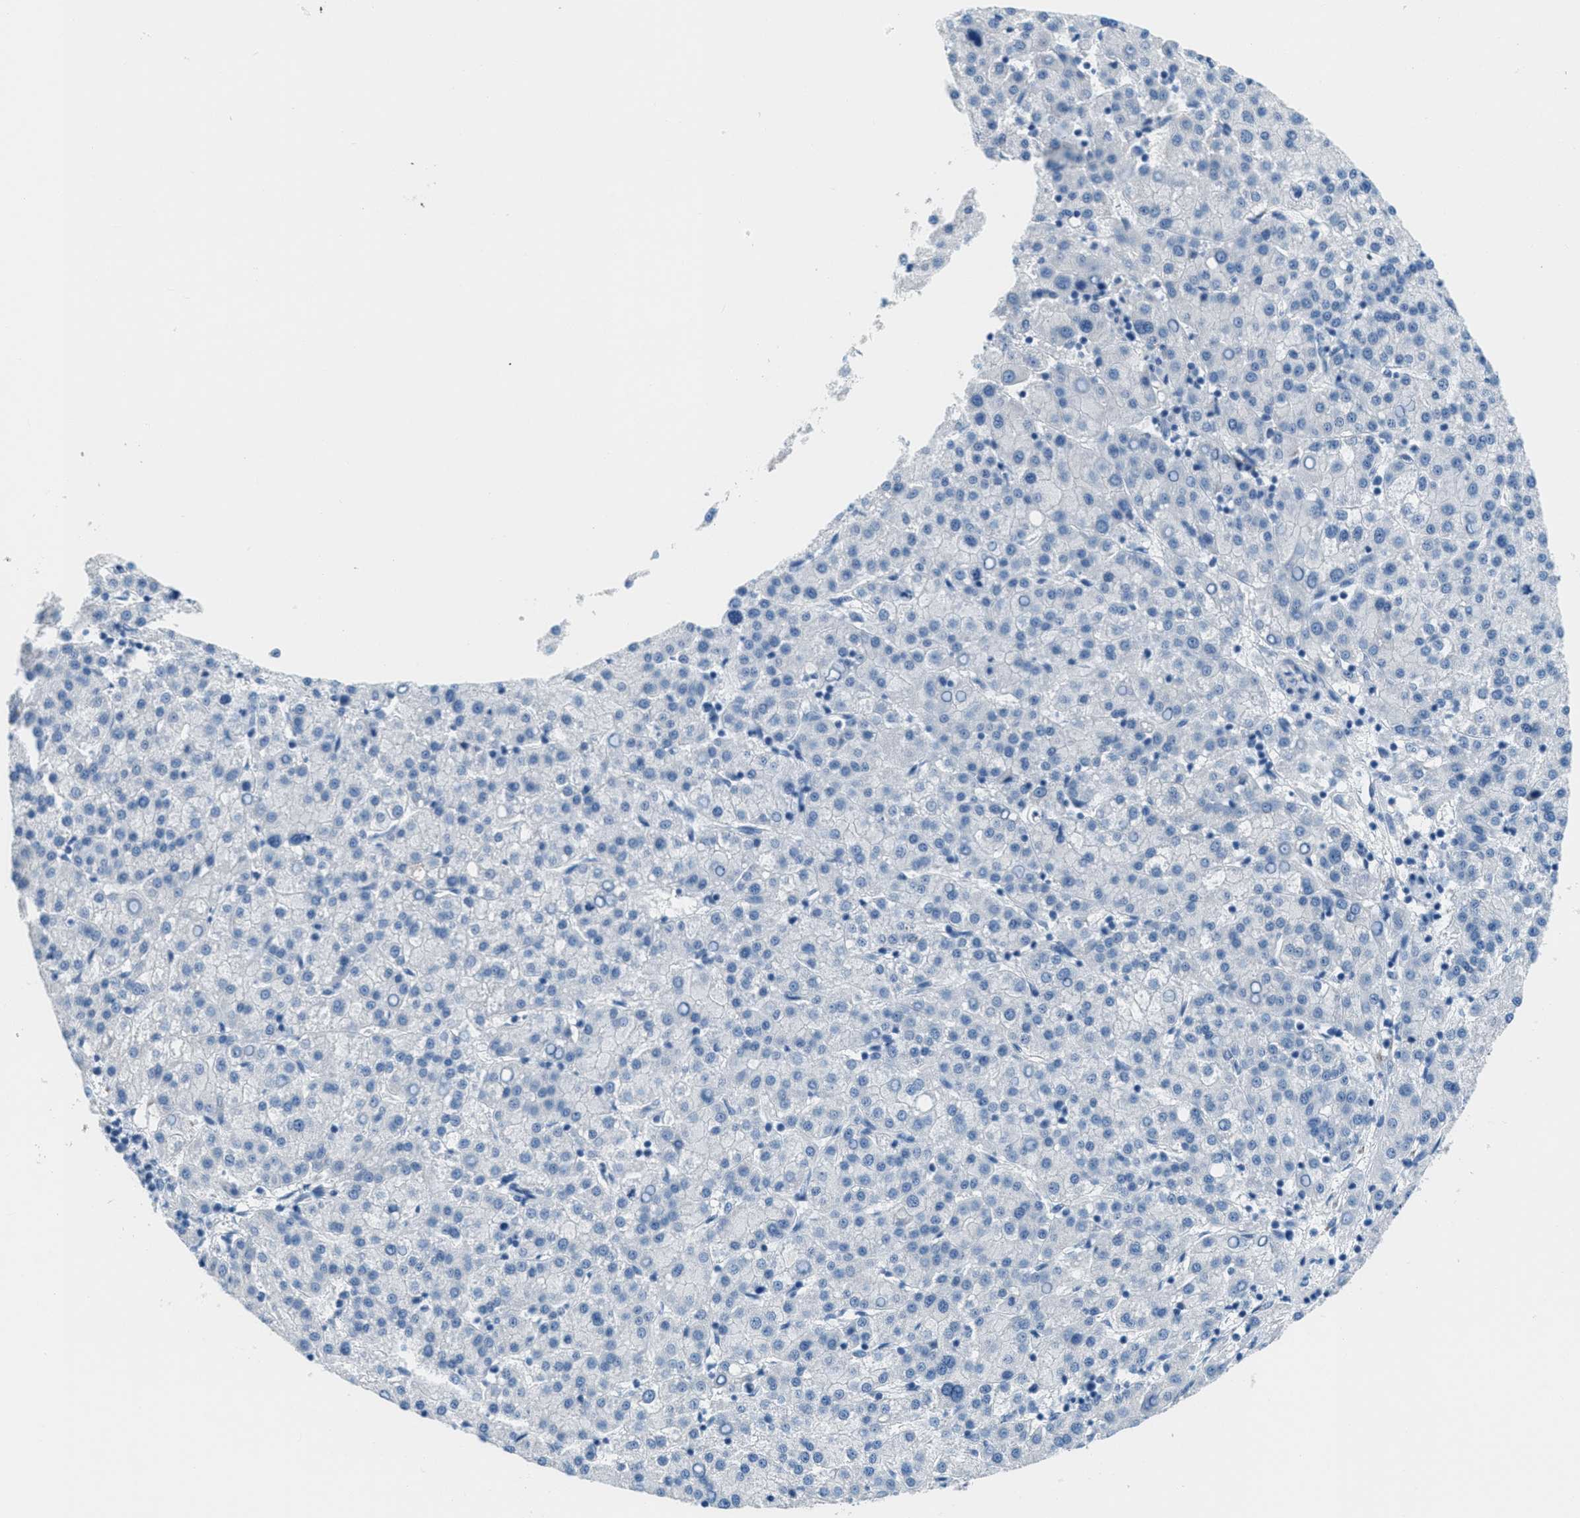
{"staining": {"intensity": "negative", "quantity": "none", "location": "none"}, "tissue": "liver cancer", "cell_type": "Tumor cells", "image_type": "cancer", "snomed": [{"axis": "morphology", "description": "Carcinoma, Hepatocellular, NOS"}, {"axis": "topography", "description": "Liver"}], "caption": "IHC micrograph of liver cancer stained for a protein (brown), which exhibits no positivity in tumor cells.", "gene": "MGARP", "patient": {"sex": "female", "age": 58}}